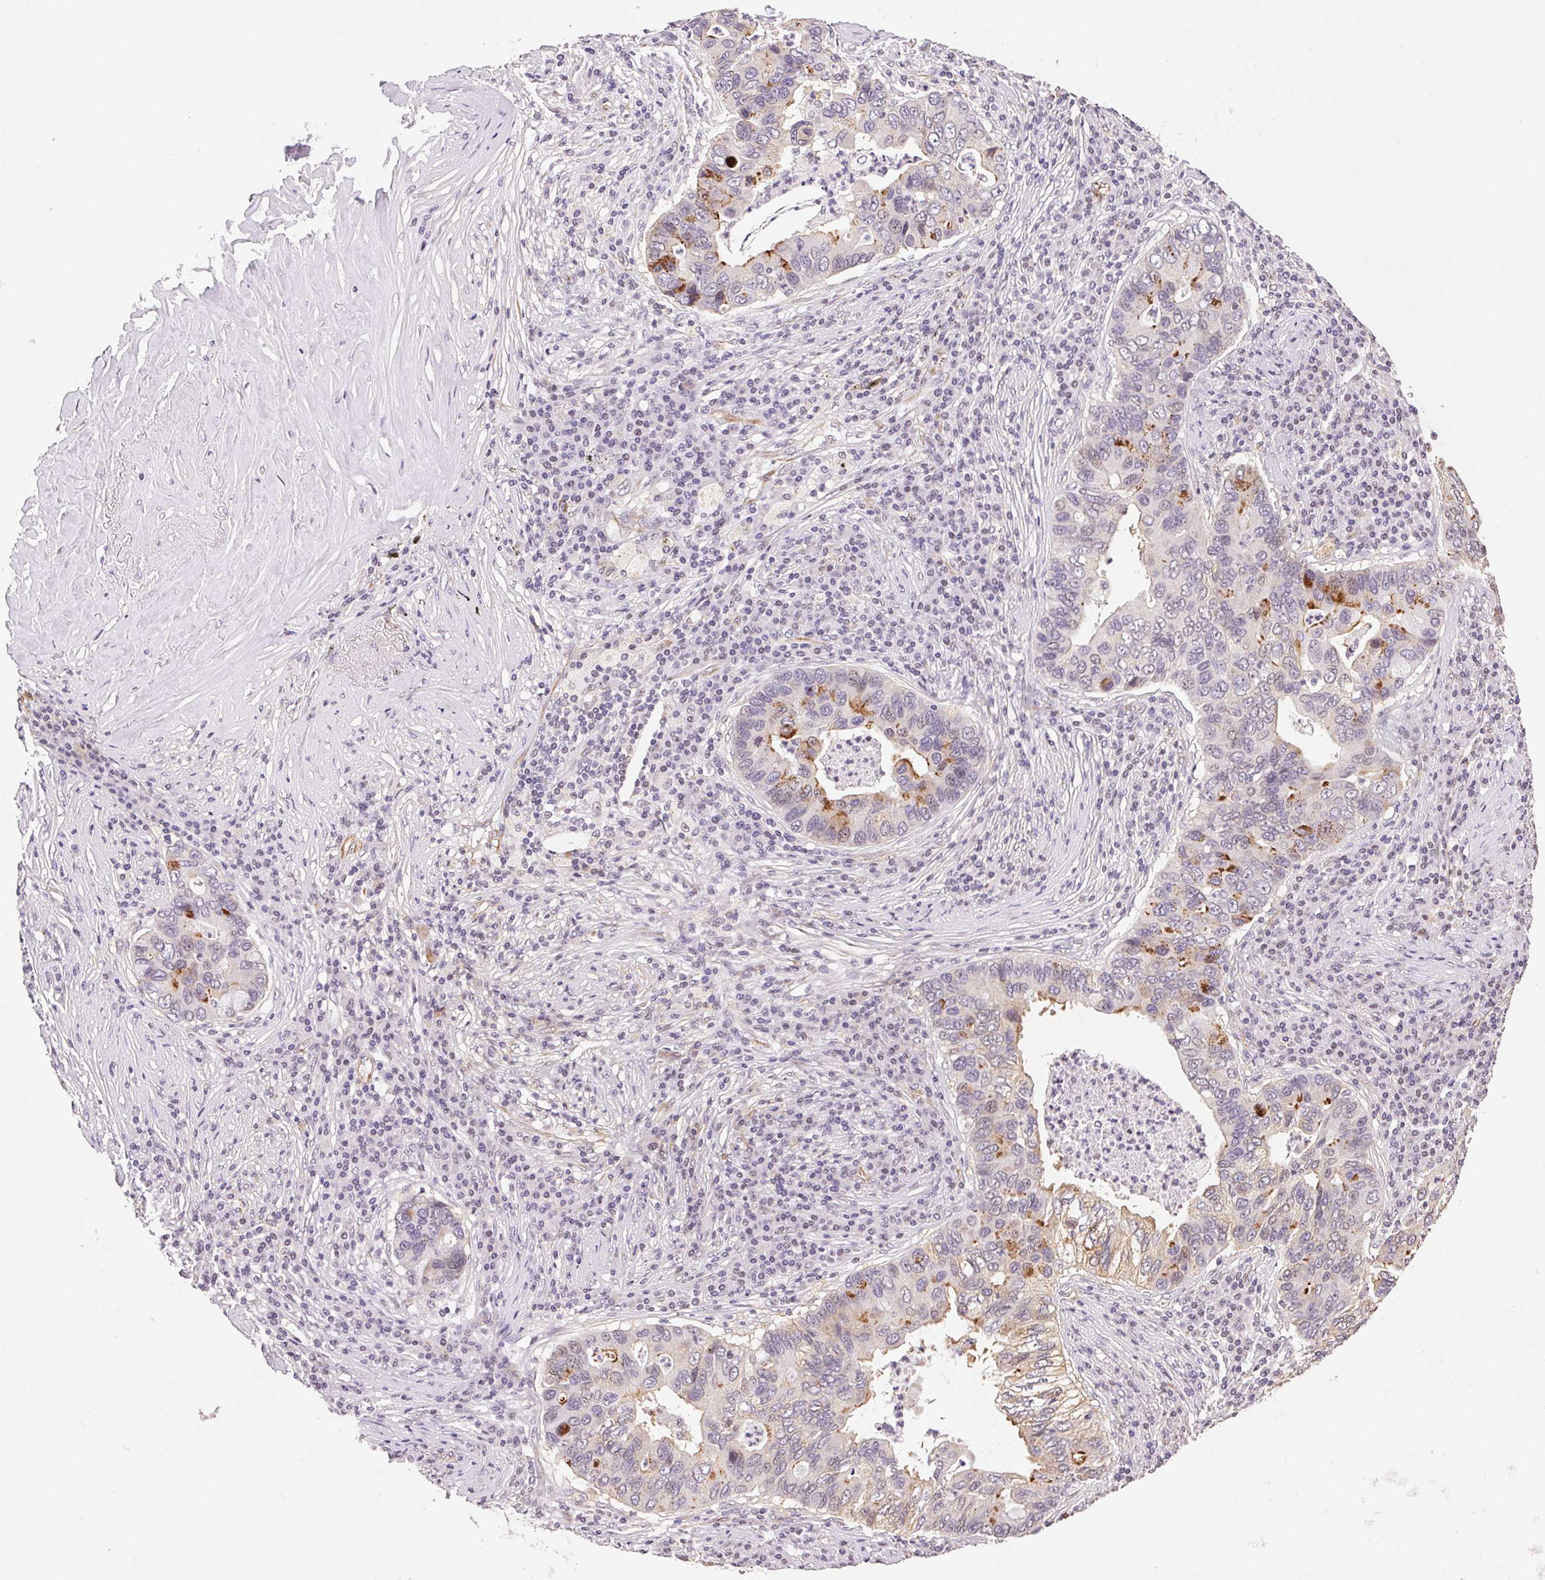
{"staining": {"intensity": "strong", "quantity": "<25%", "location": "cytoplasmic/membranous"}, "tissue": "lung cancer", "cell_type": "Tumor cells", "image_type": "cancer", "snomed": [{"axis": "morphology", "description": "Adenocarcinoma, NOS"}, {"axis": "morphology", "description": "Adenocarcinoma, metastatic, NOS"}, {"axis": "topography", "description": "Lymph node"}, {"axis": "topography", "description": "Lung"}], "caption": "DAB (3,3'-diaminobenzidine) immunohistochemical staining of human lung cancer displays strong cytoplasmic/membranous protein expression in about <25% of tumor cells. (IHC, brightfield microscopy, high magnification).", "gene": "GYG2", "patient": {"sex": "female", "age": 54}}